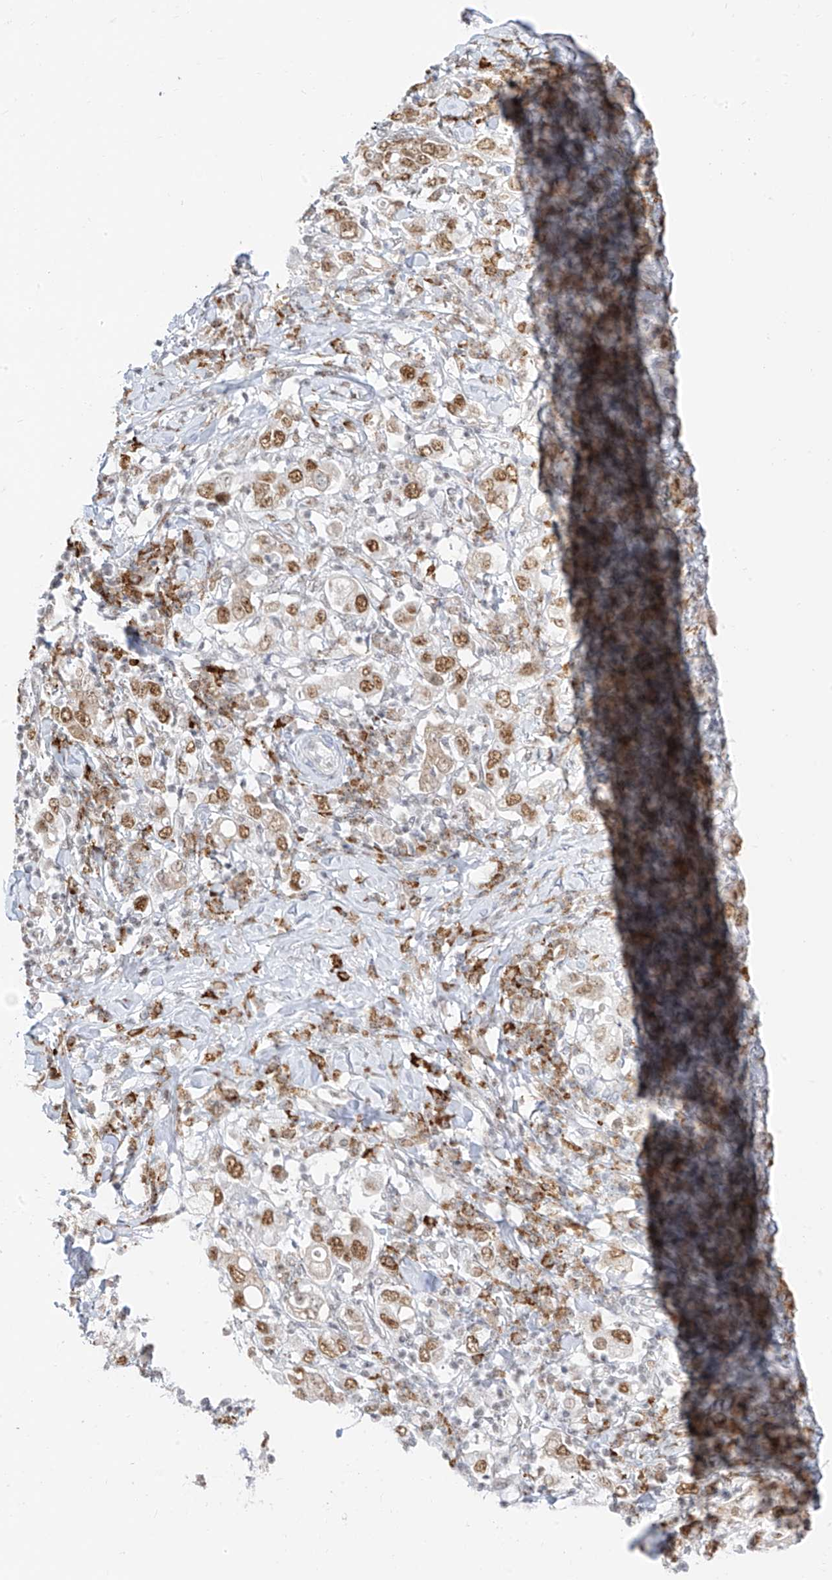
{"staining": {"intensity": "moderate", "quantity": ">75%", "location": "nuclear"}, "tissue": "stomach cancer", "cell_type": "Tumor cells", "image_type": "cancer", "snomed": [{"axis": "morphology", "description": "Adenocarcinoma, NOS"}, {"axis": "topography", "description": "Stomach, upper"}], "caption": "The immunohistochemical stain shows moderate nuclear expression in tumor cells of stomach cancer tissue. The staining was performed using DAB (3,3'-diaminobenzidine), with brown indicating positive protein expression. Nuclei are stained blue with hematoxylin.", "gene": "SUPT5H", "patient": {"sex": "male", "age": 62}}